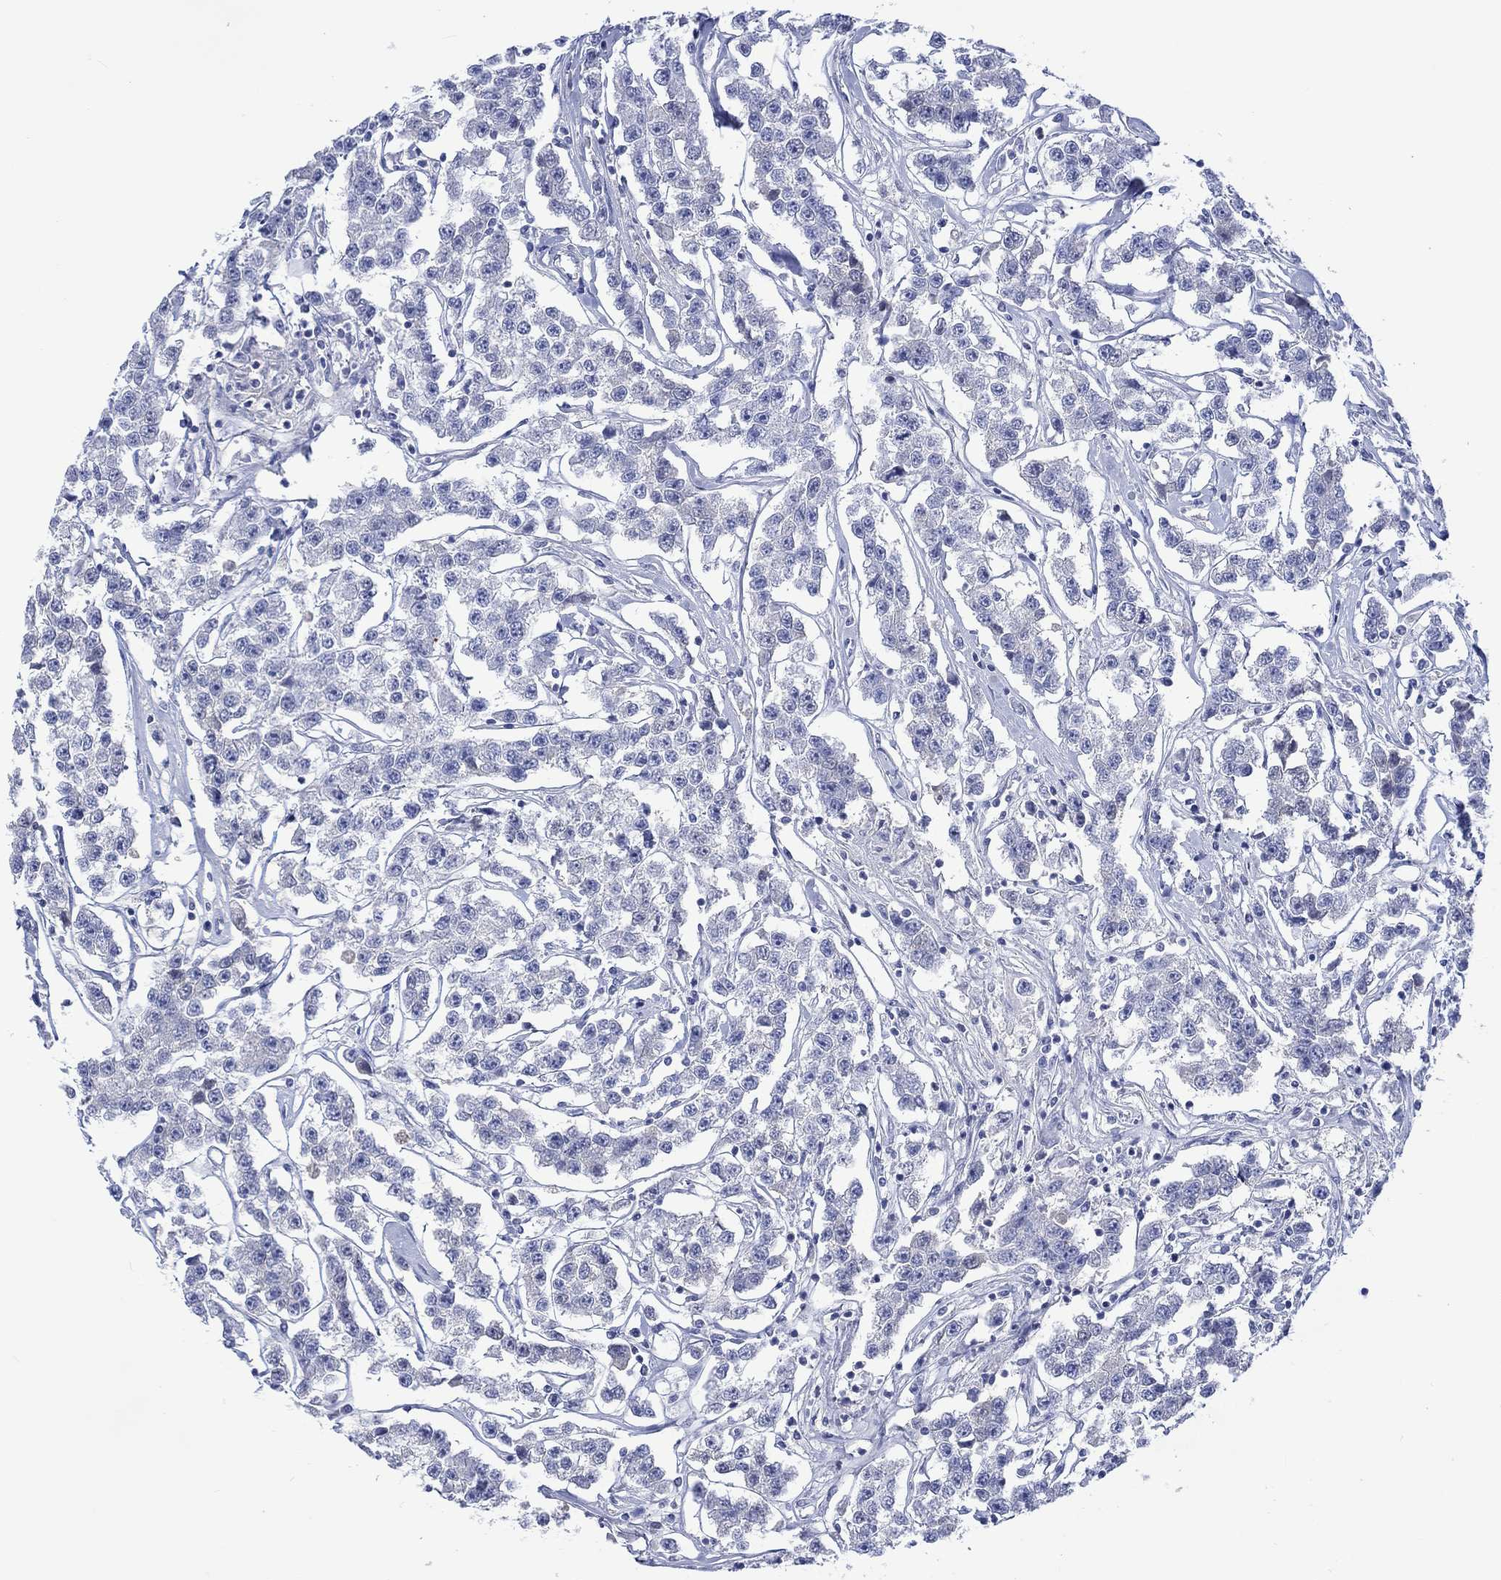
{"staining": {"intensity": "negative", "quantity": "none", "location": "none"}, "tissue": "testis cancer", "cell_type": "Tumor cells", "image_type": "cancer", "snomed": [{"axis": "morphology", "description": "Seminoma, NOS"}, {"axis": "topography", "description": "Testis"}], "caption": "Tumor cells are negative for brown protein staining in testis cancer (seminoma).", "gene": "TOMM20L", "patient": {"sex": "male", "age": 59}}